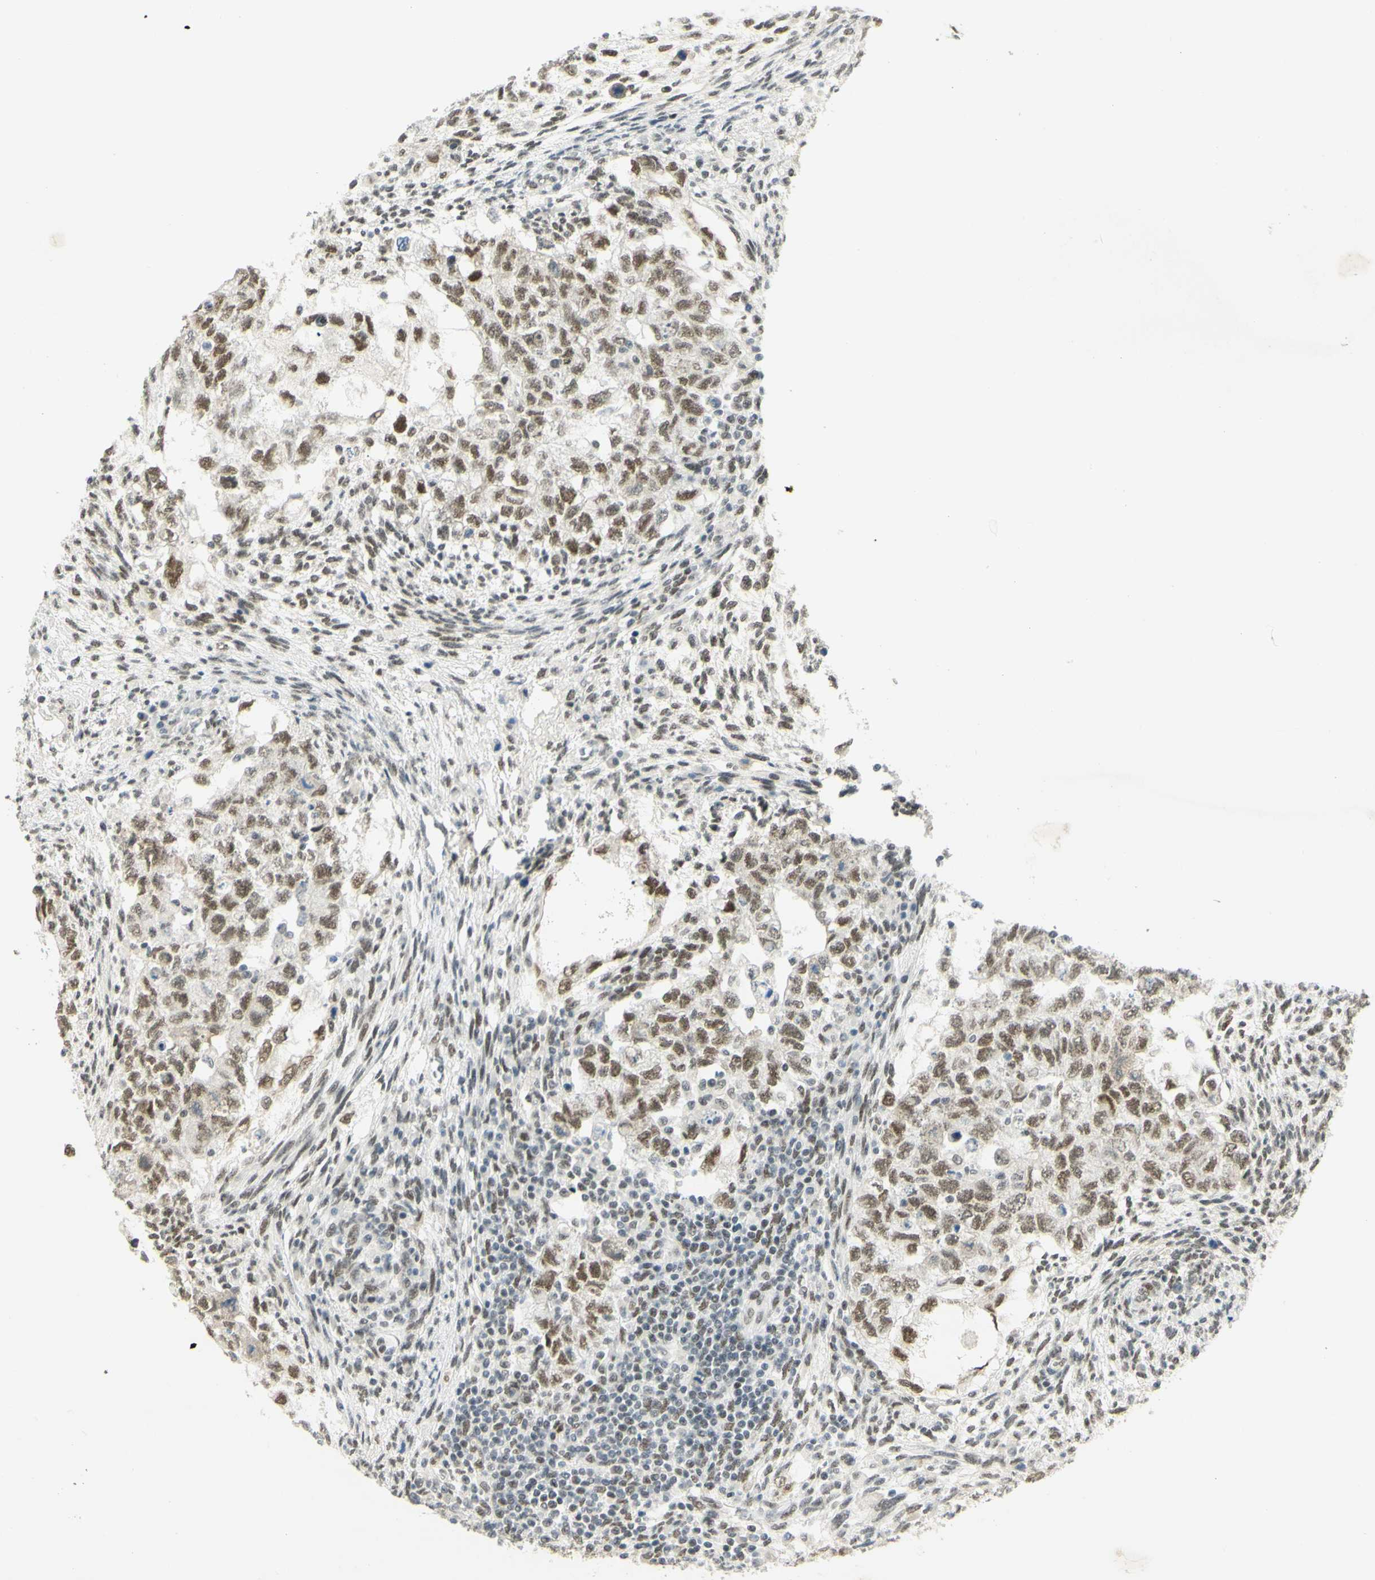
{"staining": {"intensity": "moderate", "quantity": "<25%", "location": "nuclear"}, "tissue": "testis cancer", "cell_type": "Tumor cells", "image_type": "cancer", "snomed": [{"axis": "morphology", "description": "Normal tissue, NOS"}, {"axis": "morphology", "description": "Carcinoma, Embryonal, NOS"}, {"axis": "topography", "description": "Testis"}], "caption": "A high-resolution image shows IHC staining of testis cancer, which exhibits moderate nuclear staining in approximately <25% of tumor cells.", "gene": "PMS2", "patient": {"sex": "male", "age": 36}}